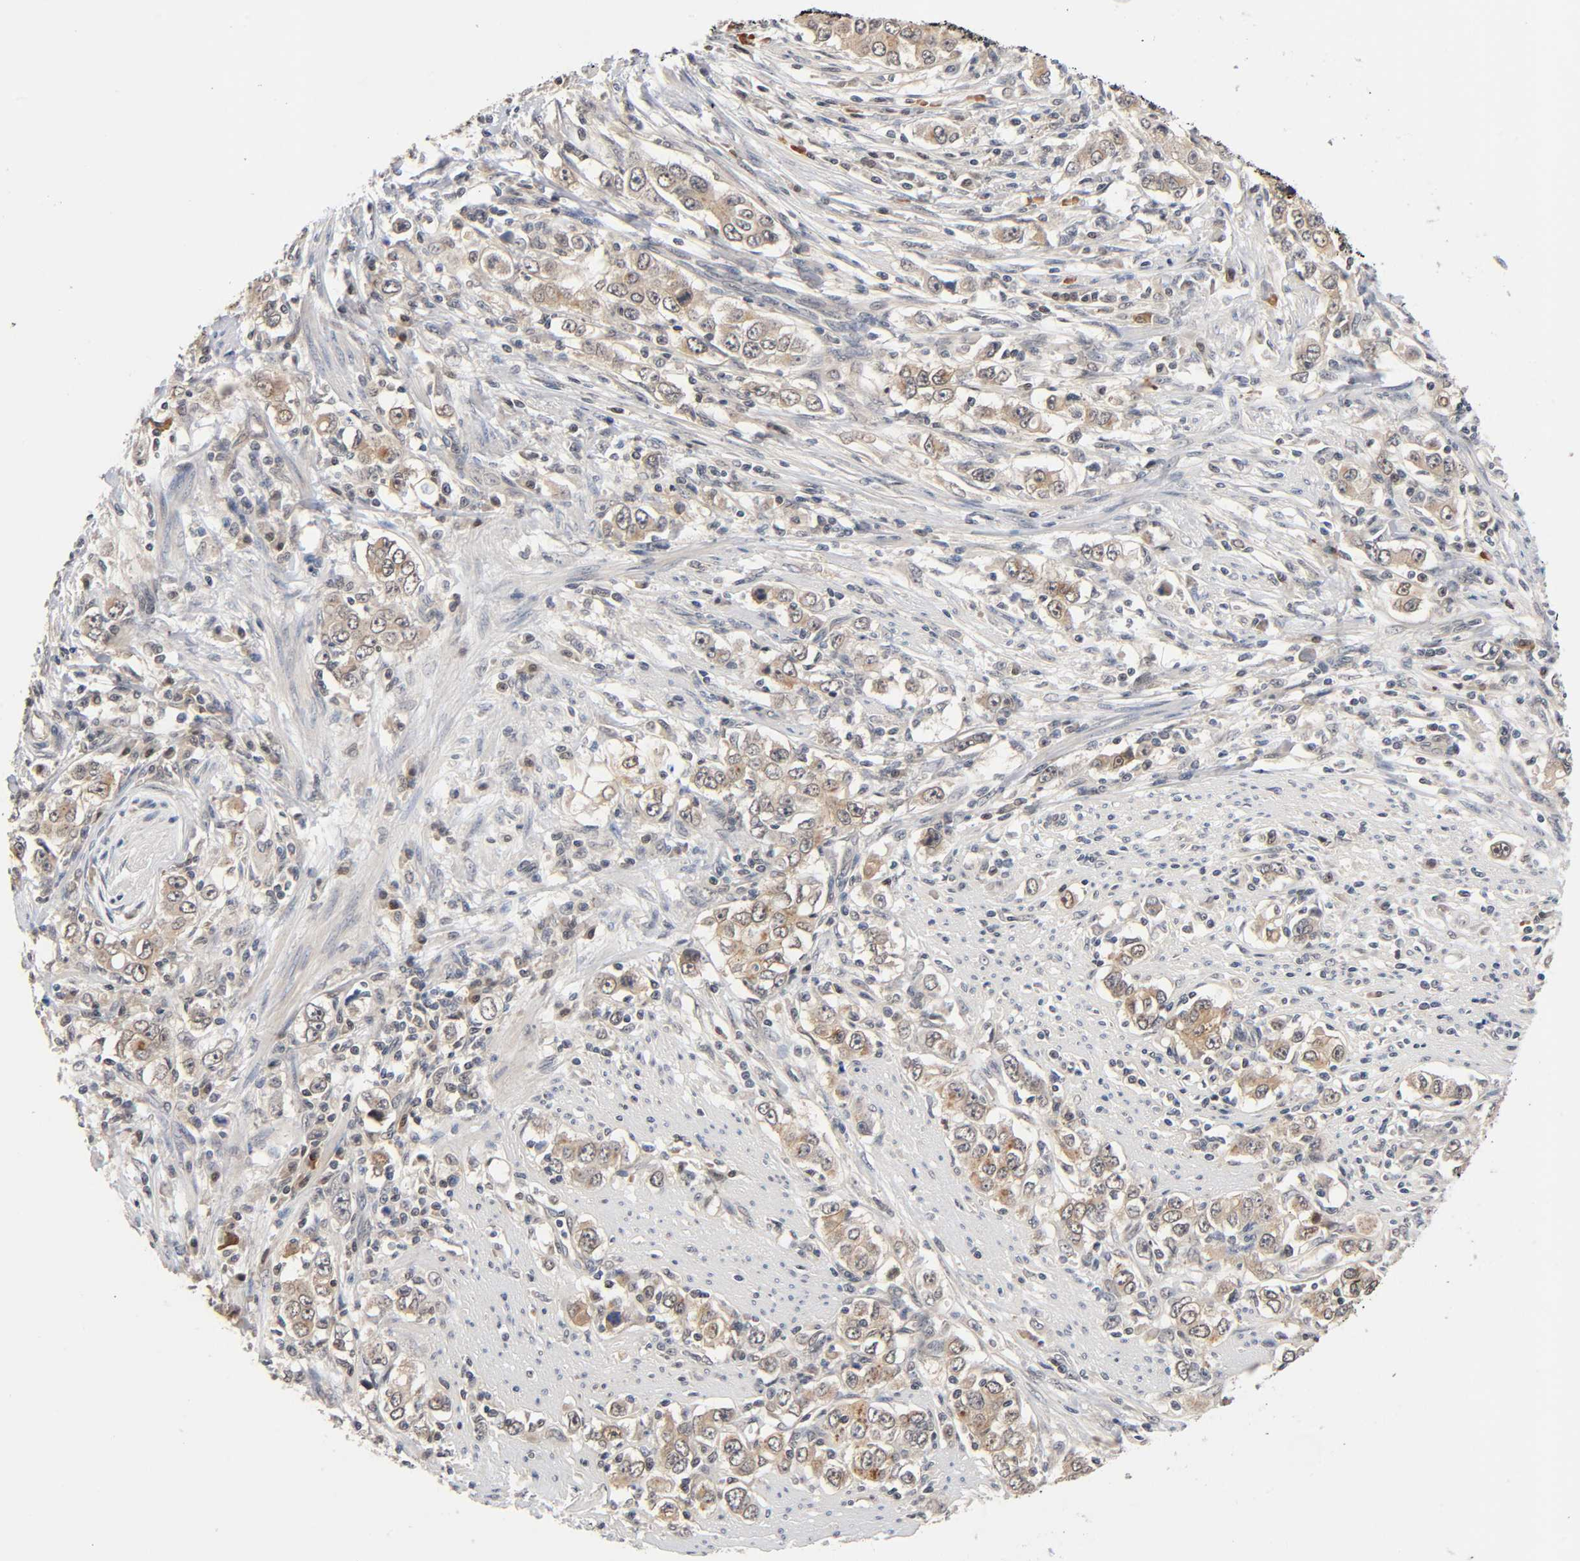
{"staining": {"intensity": "moderate", "quantity": ">75%", "location": "cytoplasmic/membranous"}, "tissue": "stomach cancer", "cell_type": "Tumor cells", "image_type": "cancer", "snomed": [{"axis": "morphology", "description": "Adenocarcinoma, NOS"}, {"axis": "topography", "description": "Stomach, lower"}], "caption": "A brown stain shows moderate cytoplasmic/membranous staining of a protein in human stomach cancer (adenocarcinoma) tumor cells. The staining was performed using DAB (3,3'-diaminobenzidine), with brown indicating positive protein expression. Nuclei are stained blue with hematoxylin.", "gene": "PRKAB1", "patient": {"sex": "female", "age": 72}}